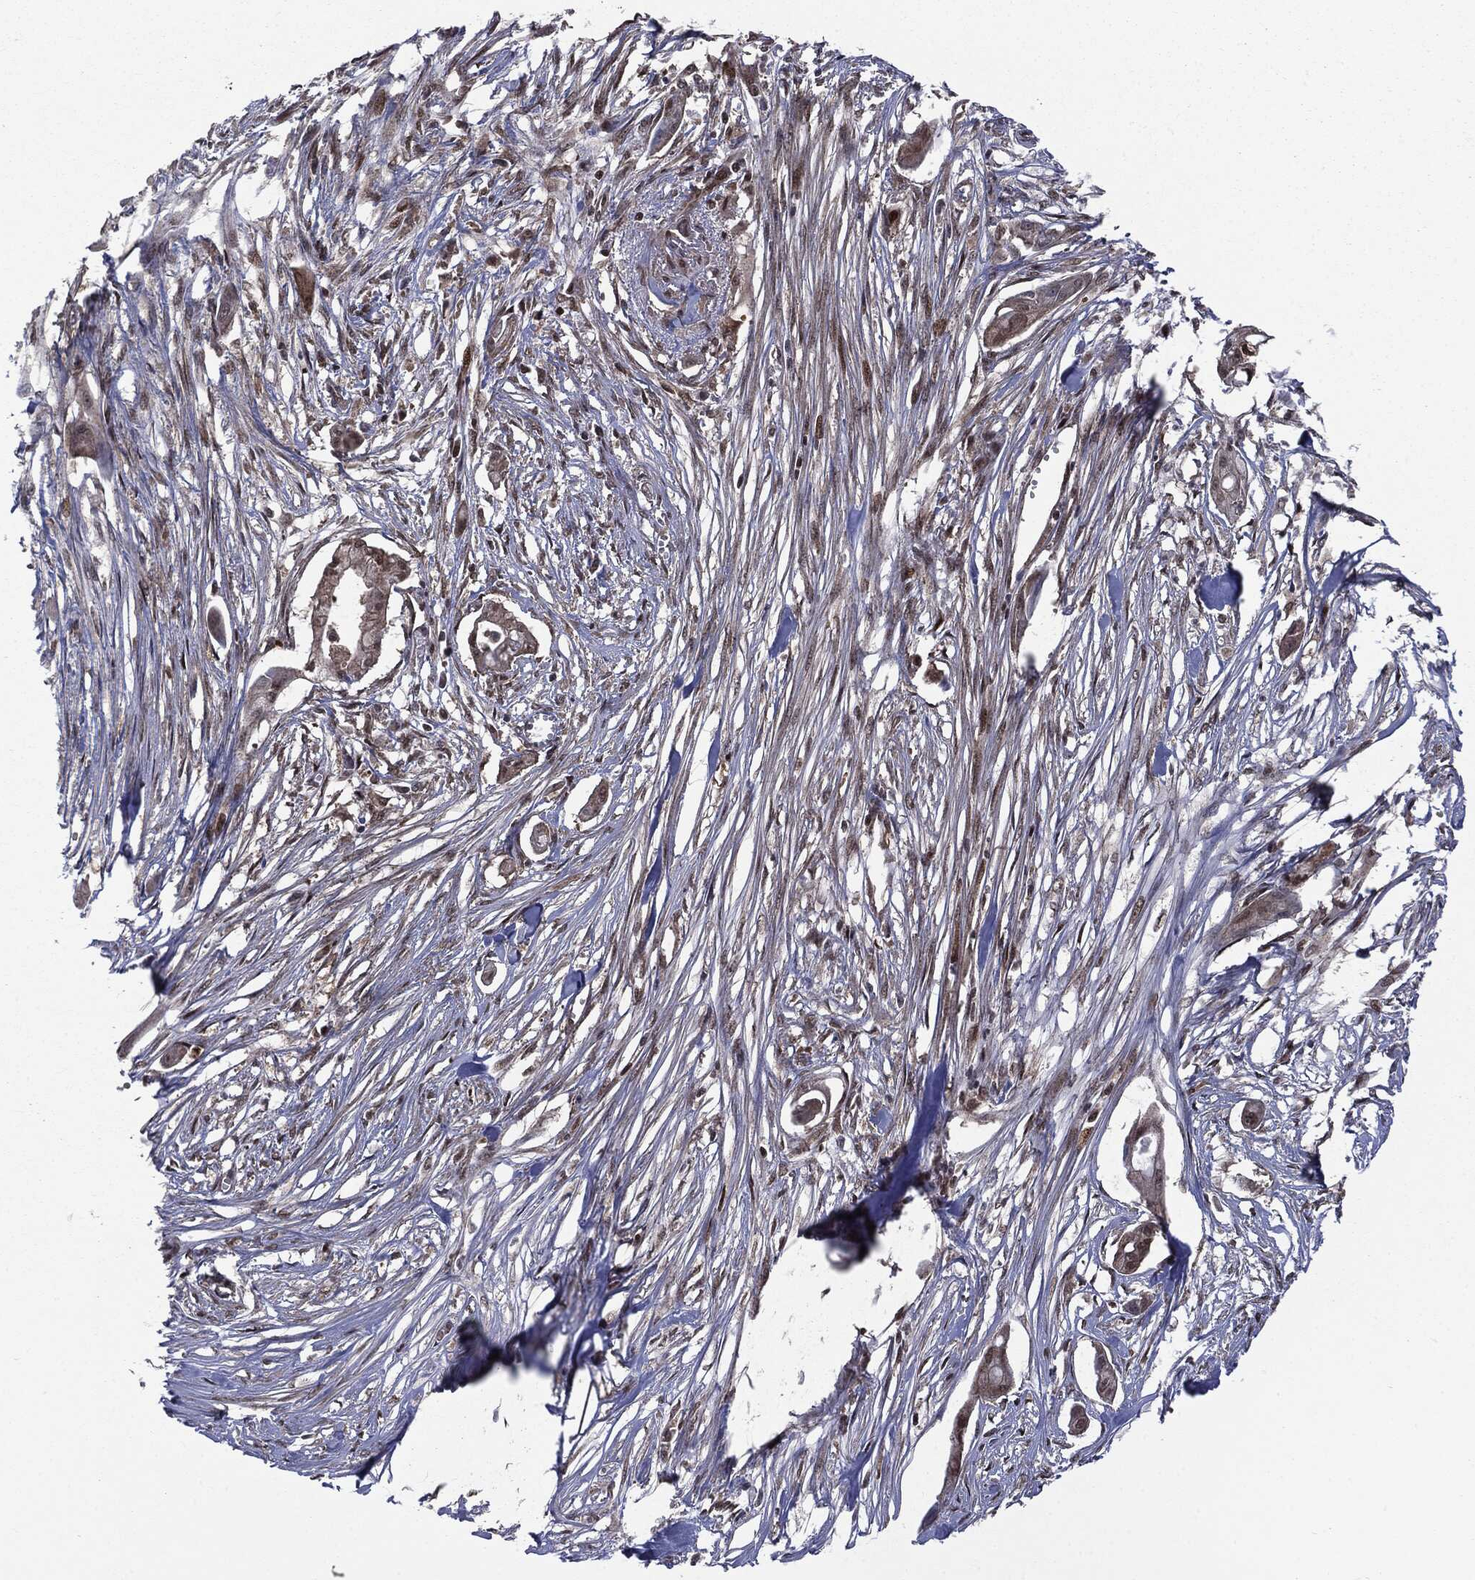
{"staining": {"intensity": "negative", "quantity": "none", "location": "none"}, "tissue": "pancreatic cancer", "cell_type": "Tumor cells", "image_type": "cancer", "snomed": [{"axis": "morphology", "description": "Normal tissue, NOS"}, {"axis": "morphology", "description": "Adenocarcinoma, NOS"}, {"axis": "topography", "description": "Pancreas"}], "caption": "The histopathology image reveals no staining of tumor cells in pancreatic cancer.", "gene": "PTPA", "patient": {"sex": "female", "age": 58}}